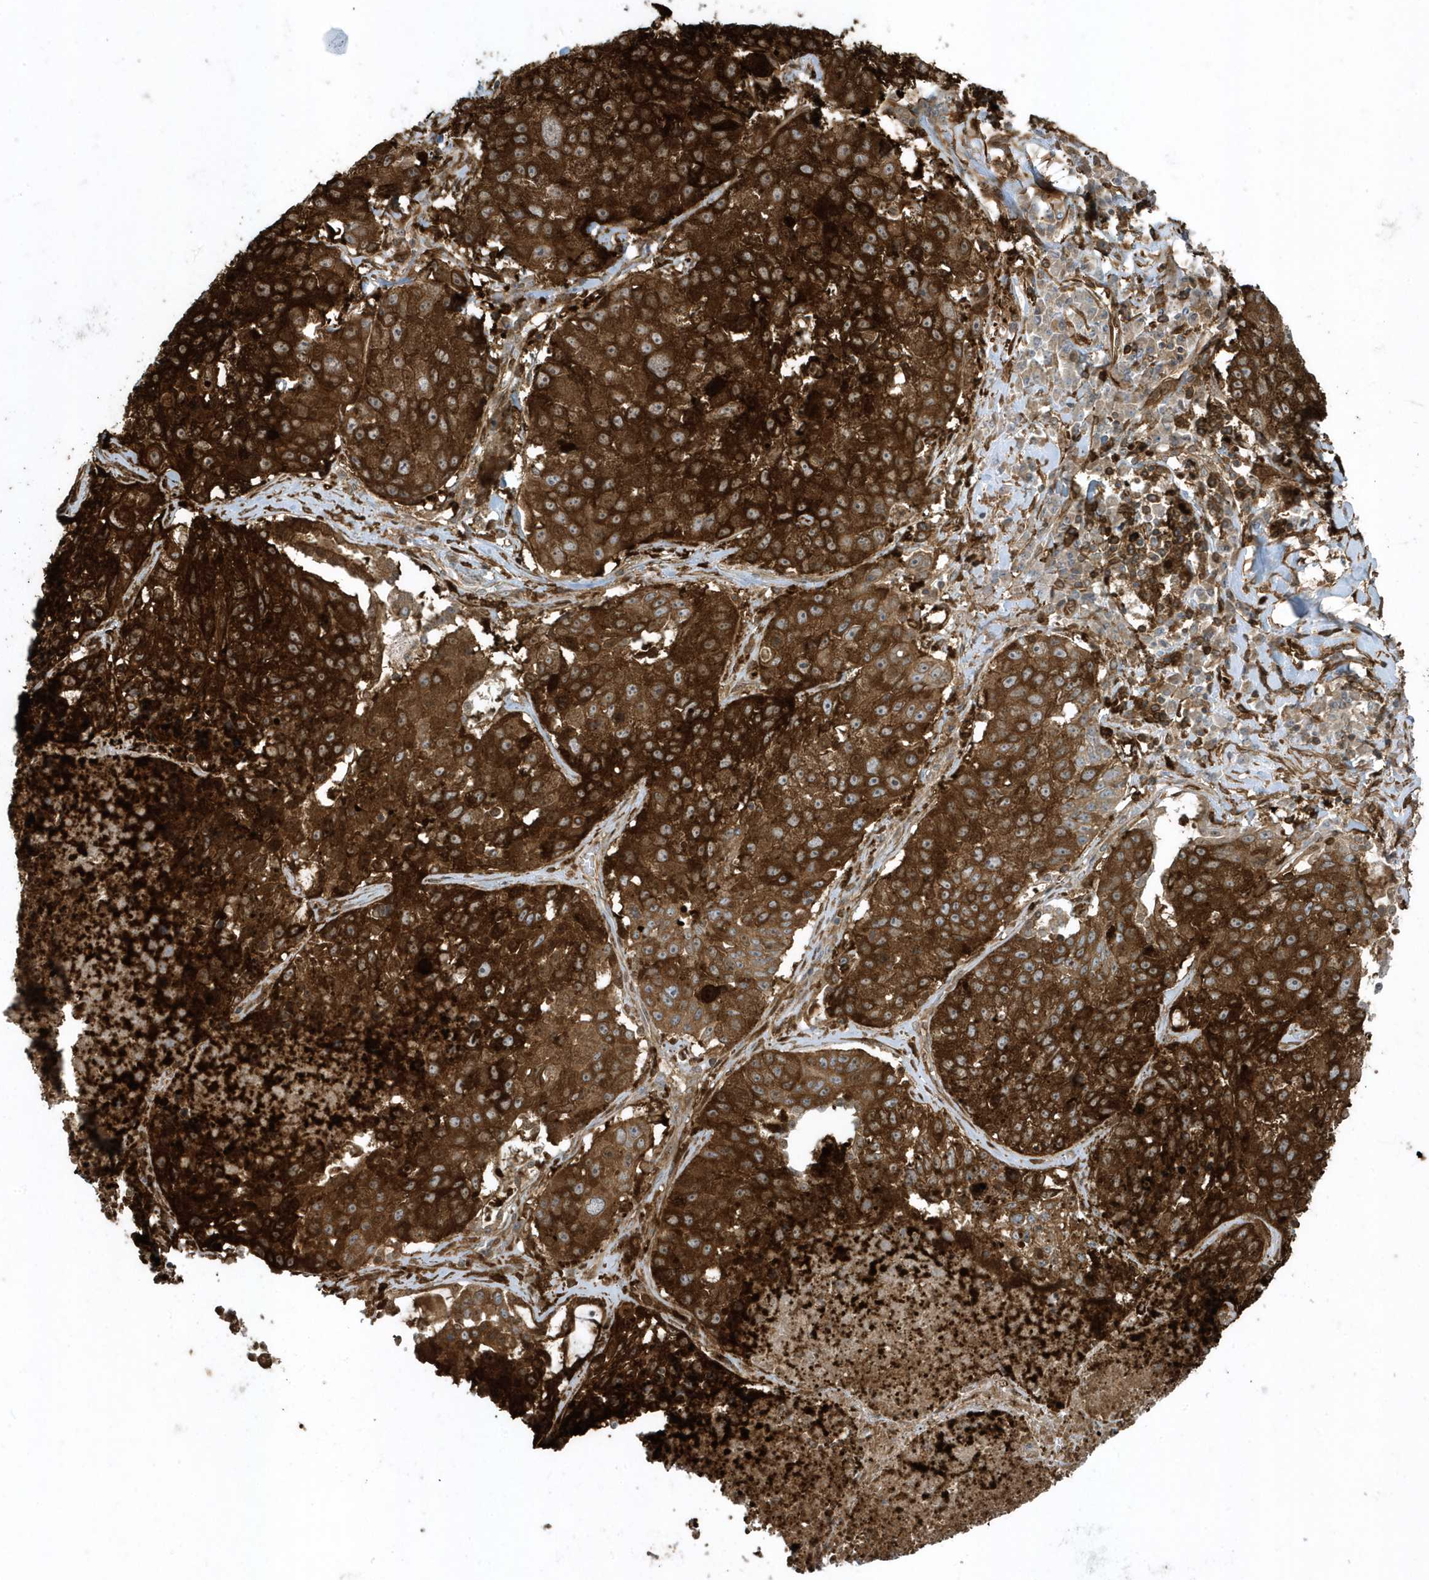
{"staining": {"intensity": "strong", "quantity": ">75%", "location": "cytoplasmic/membranous"}, "tissue": "lung cancer", "cell_type": "Tumor cells", "image_type": "cancer", "snomed": [{"axis": "morphology", "description": "Squamous cell carcinoma, NOS"}, {"axis": "topography", "description": "Lung"}], "caption": "Brown immunohistochemical staining in human lung cancer exhibits strong cytoplasmic/membranous positivity in approximately >75% of tumor cells. The protein of interest is shown in brown color, while the nuclei are stained blue.", "gene": "CLCN6", "patient": {"sex": "male", "age": 61}}